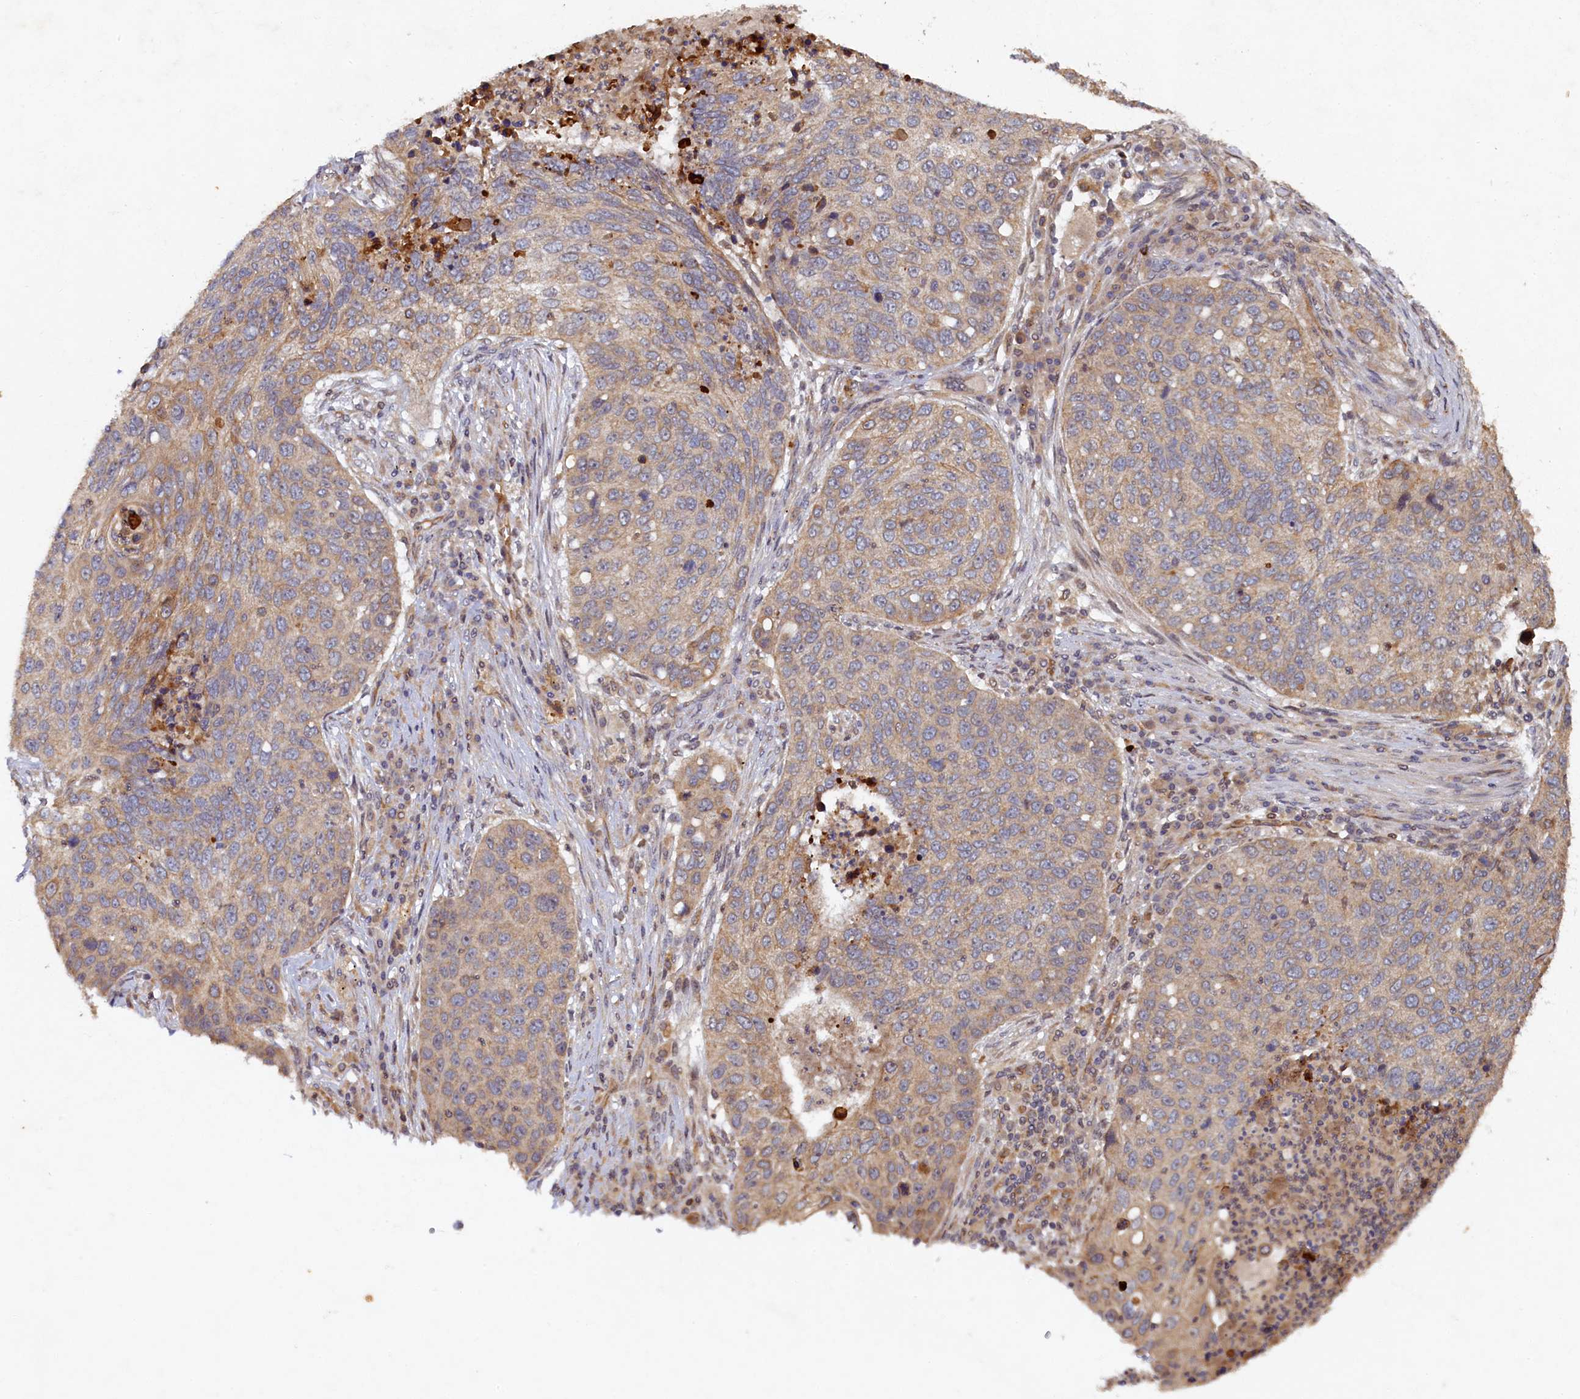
{"staining": {"intensity": "weak", "quantity": ">75%", "location": "cytoplasmic/membranous"}, "tissue": "lung cancer", "cell_type": "Tumor cells", "image_type": "cancer", "snomed": [{"axis": "morphology", "description": "Squamous cell carcinoma, NOS"}, {"axis": "topography", "description": "Lung"}], "caption": "Weak cytoplasmic/membranous protein expression is appreciated in about >75% of tumor cells in lung cancer.", "gene": "CEP20", "patient": {"sex": "female", "age": 63}}